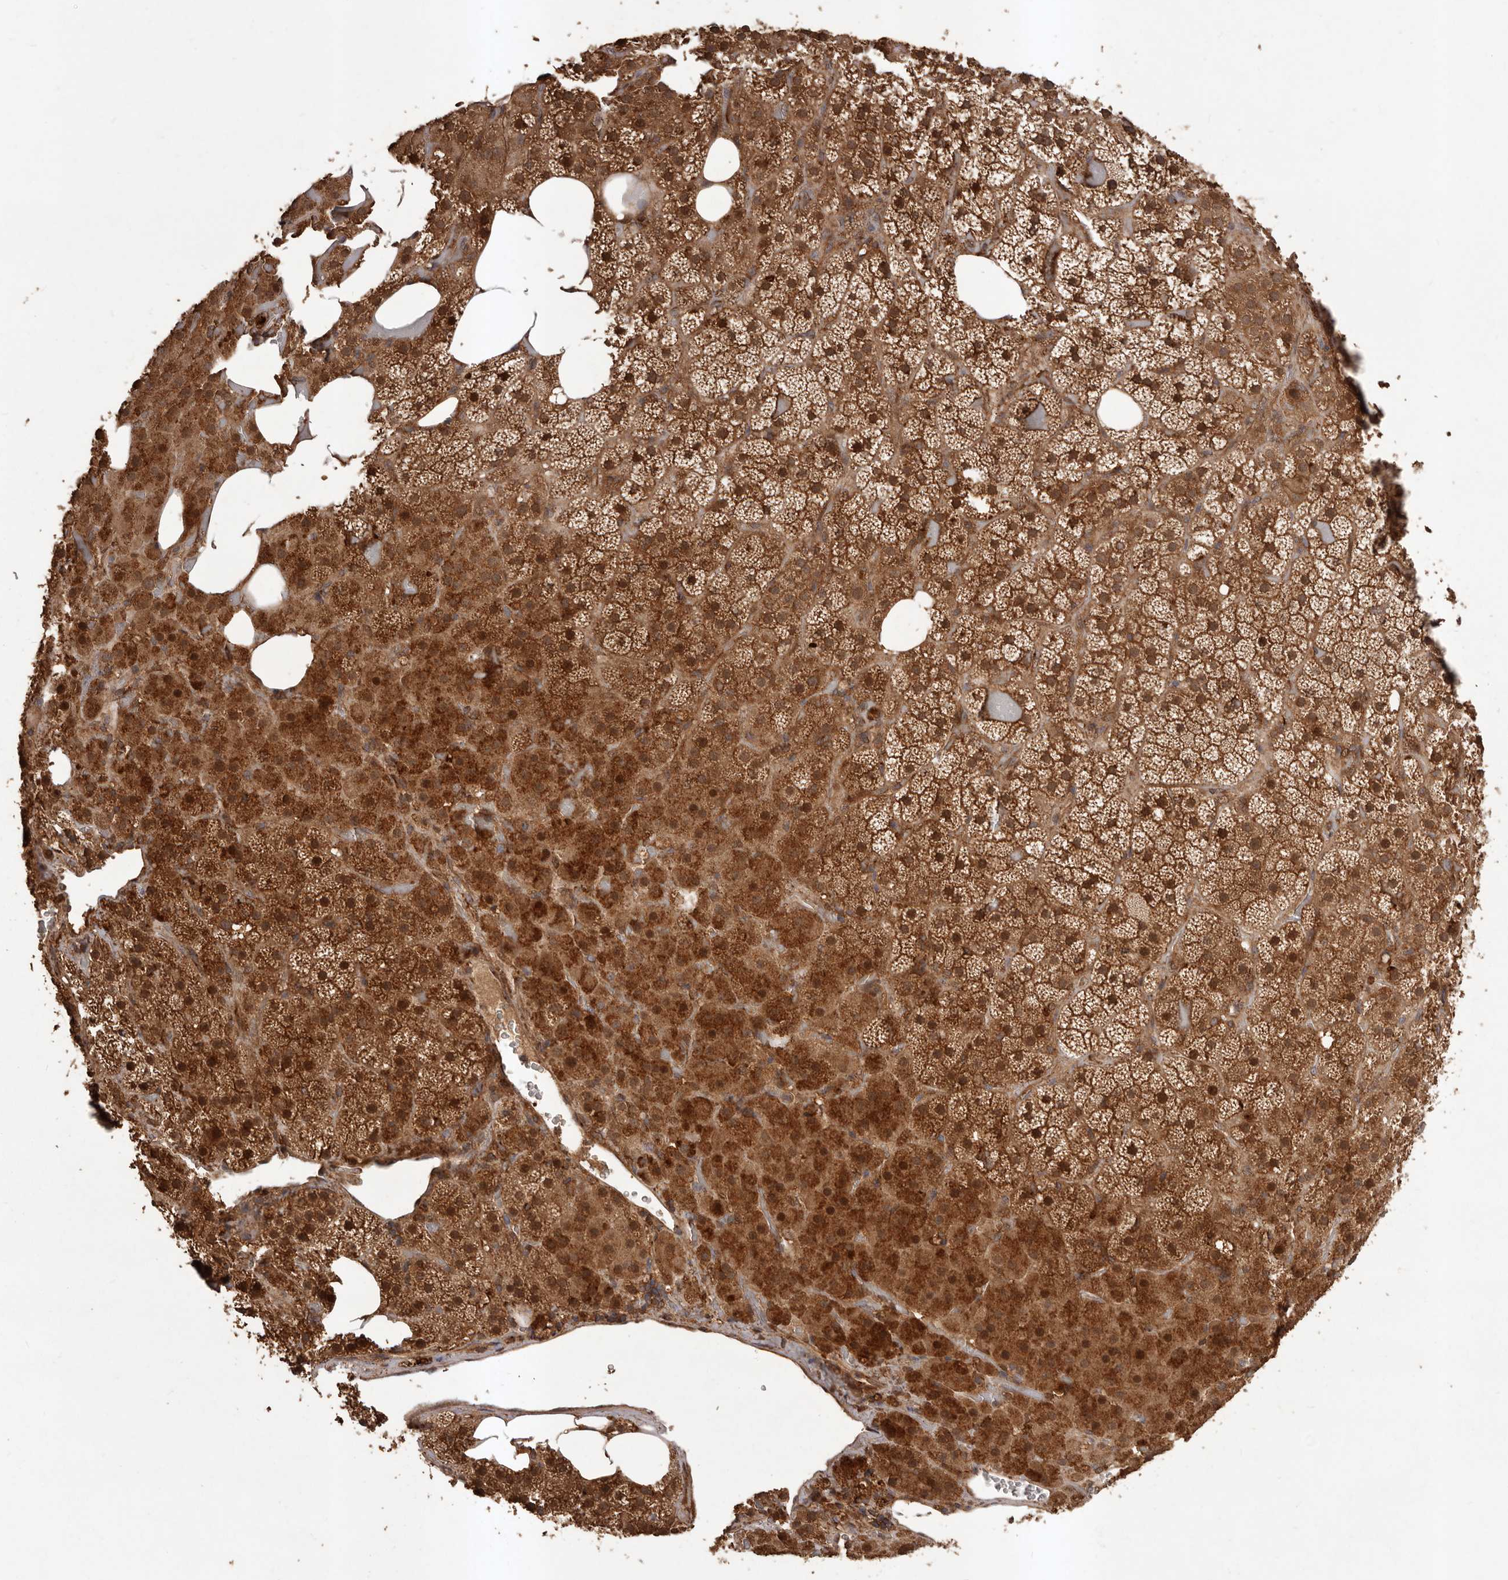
{"staining": {"intensity": "strong", "quantity": ">75%", "location": "cytoplasmic/membranous,nuclear"}, "tissue": "adrenal gland", "cell_type": "Glandular cells", "image_type": "normal", "snomed": [{"axis": "morphology", "description": "Normal tissue, NOS"}, {"axis": "topography", "description": "Adrenal gland"}], "caption": "Immunohistochemistry (IHC) (DAB (3,3'-diaminobenzidine)) staining of benign adrenal gland displays strong cytoplasmic/membranous,nuclear protein expression in approximately >75% of glandular cells.", "gene": "SLC22A3", "patient": {"sex": "female", "age": 59}}